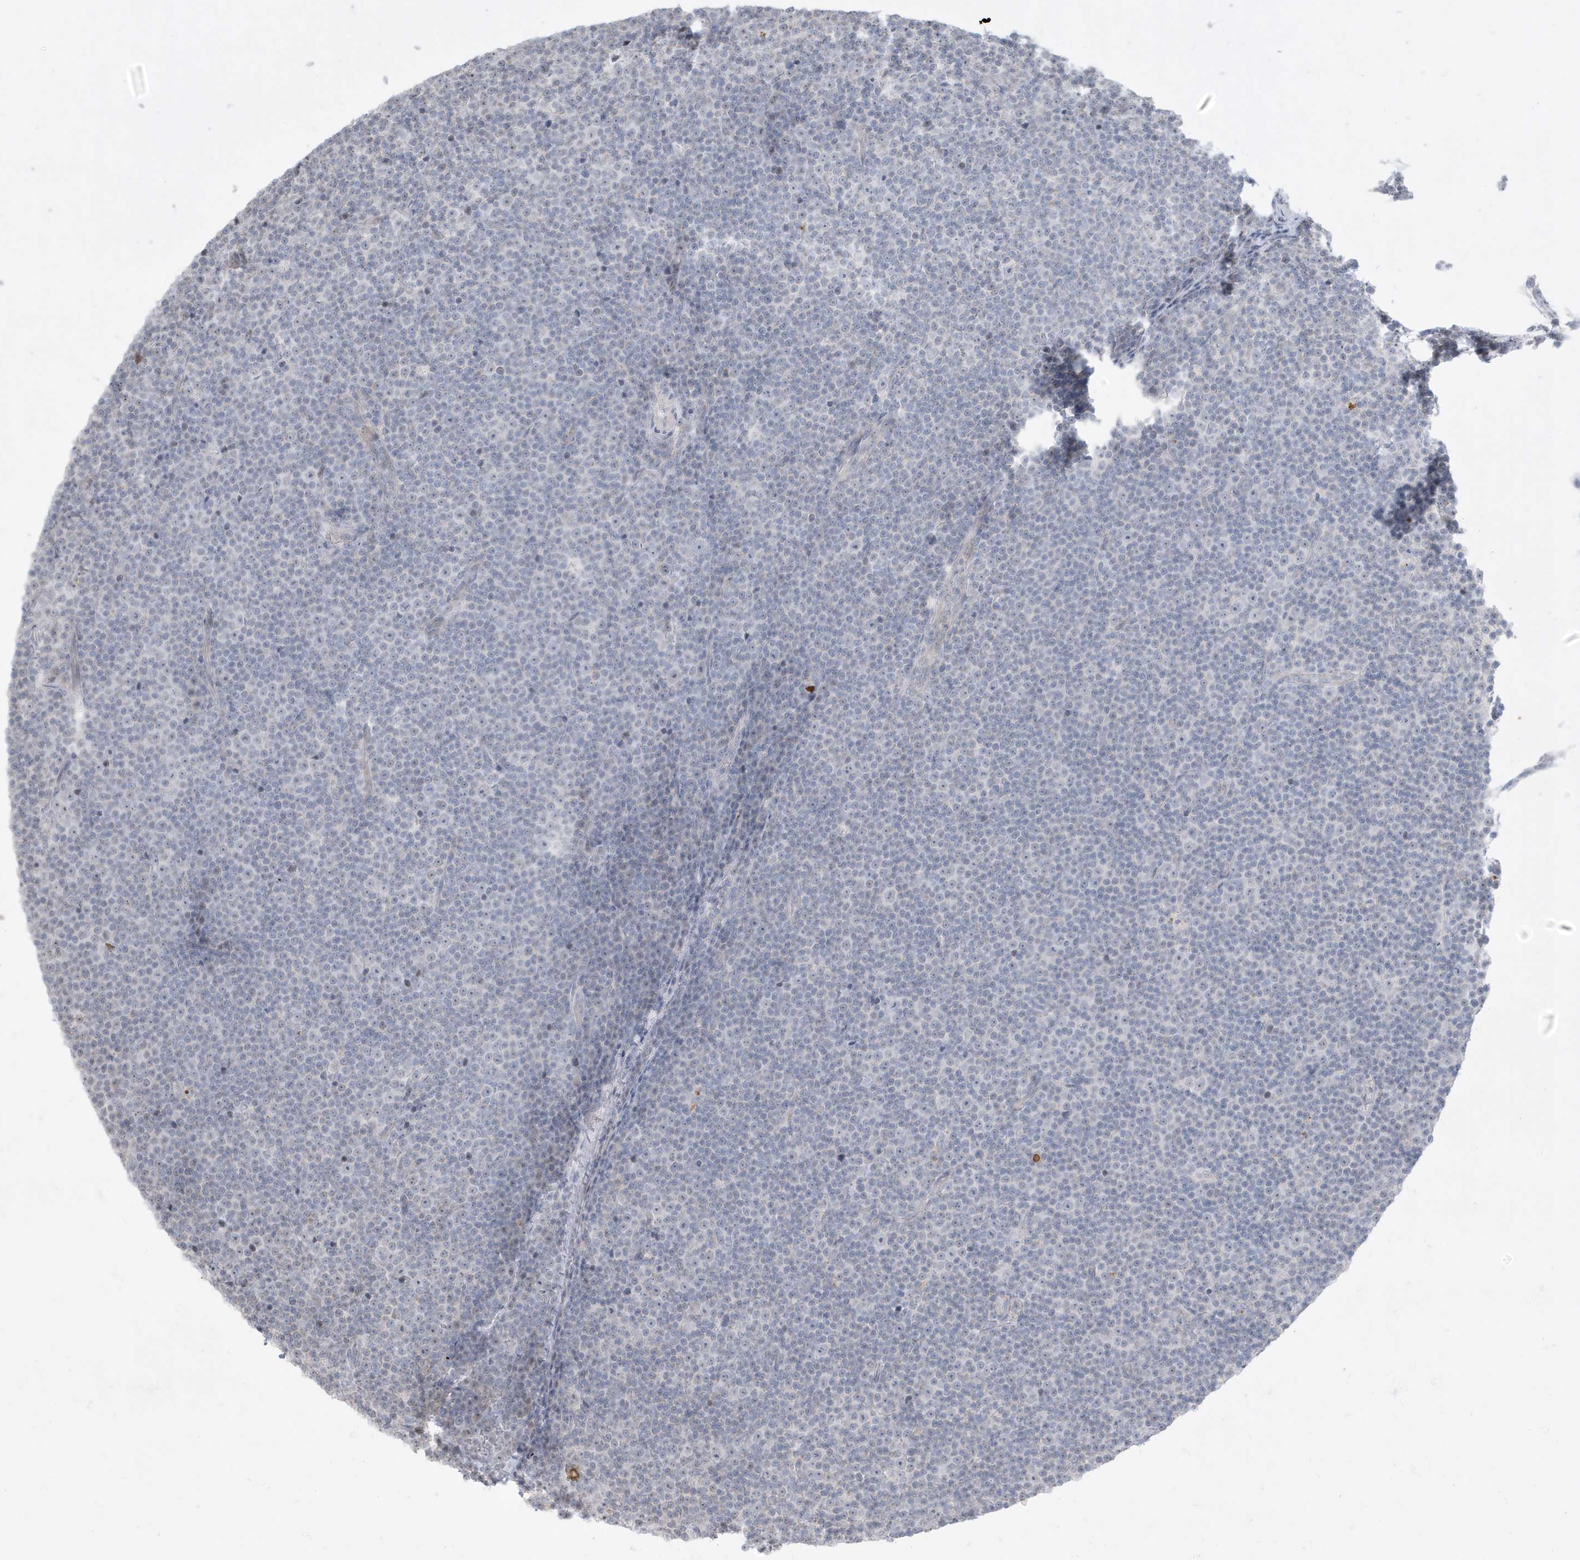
{"staining": {"intensity": "negative", "quantity": "none", "location": "none"}, "tissue": "lymphoma", "cell_type": "Tumor cells", "image_type": "cancer", "snomed": [{"axis": "morphology", "description": "Malignant lymphoma, non-Hodgkin's type, Low grade"}, {"axis": "topography", "description": "Lymph node"}], "caption": "DAB (3,3'-diaminobenzidine) immunohistochemical staining of lymphoma displays no significant positivity in tumor cells. (DAB immunohistochemistry (IHC) visualized using brightfield microscopy, high magnification).", "gene": "FNDC1", "patient": {"sex": "female", "age": 67}}